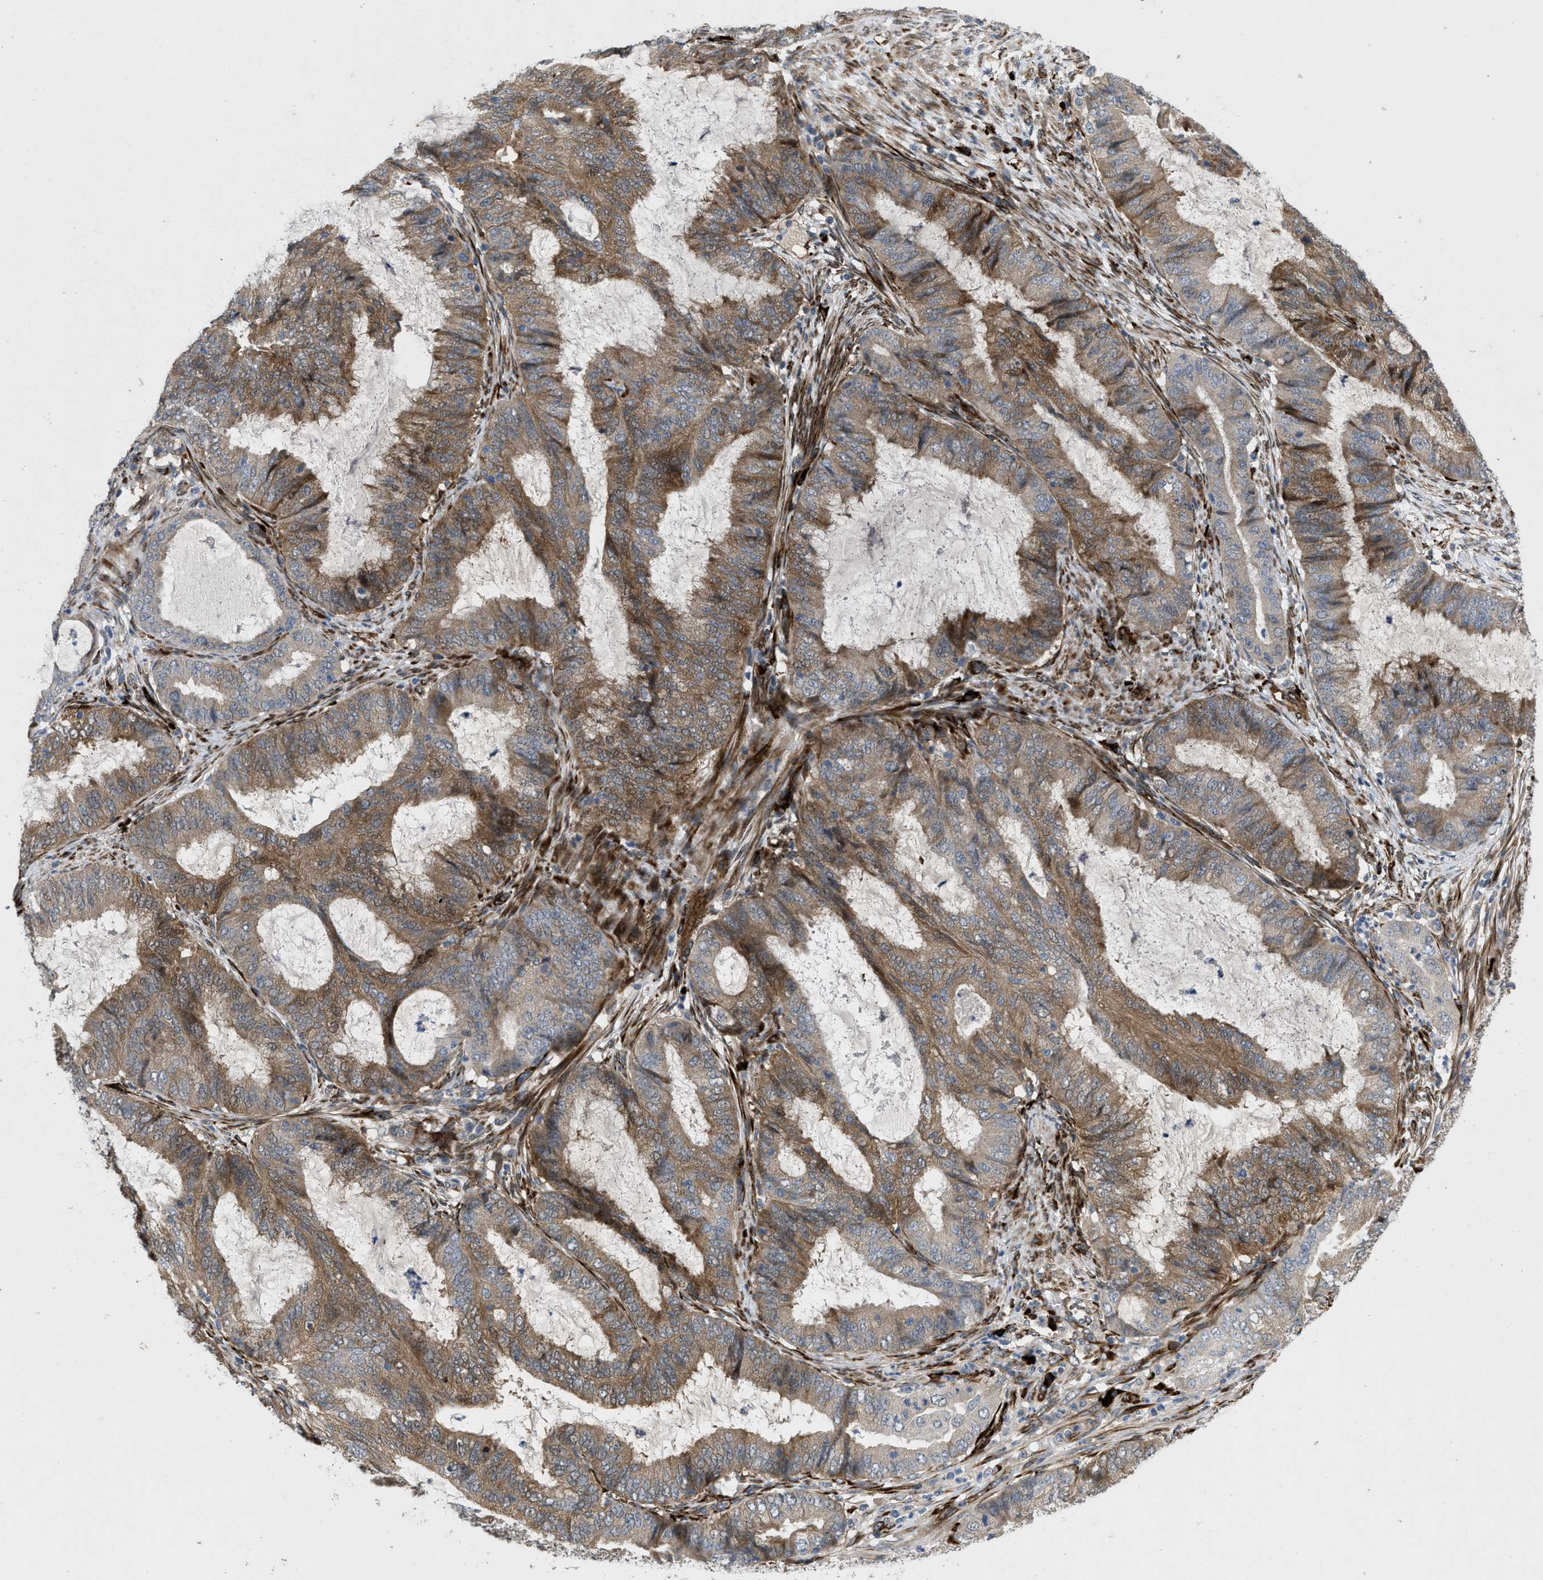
{"staining": {"intensity": "moderate", "quantity": ">75%", "location": "cytoplasmic/membranous"}, "tissue": "endometrial cancer", "cell_type": "Tumor cells", "image_type": "cancer", "snomed": [{"axis": "morphology", "description": "Adenocarcinoma, NOS"}, {"axis": "topography", "description": "Endometrium"}], "caption": "A high-resolution photomicrograph shows immunohistochemistry staining of endometrial cancer, which reveals moderate cytoplasmic/membranous expression in about >75% of tumor cells.", "gene": "HSPA12B", "patient": {"sex": "female", "age": 70}}